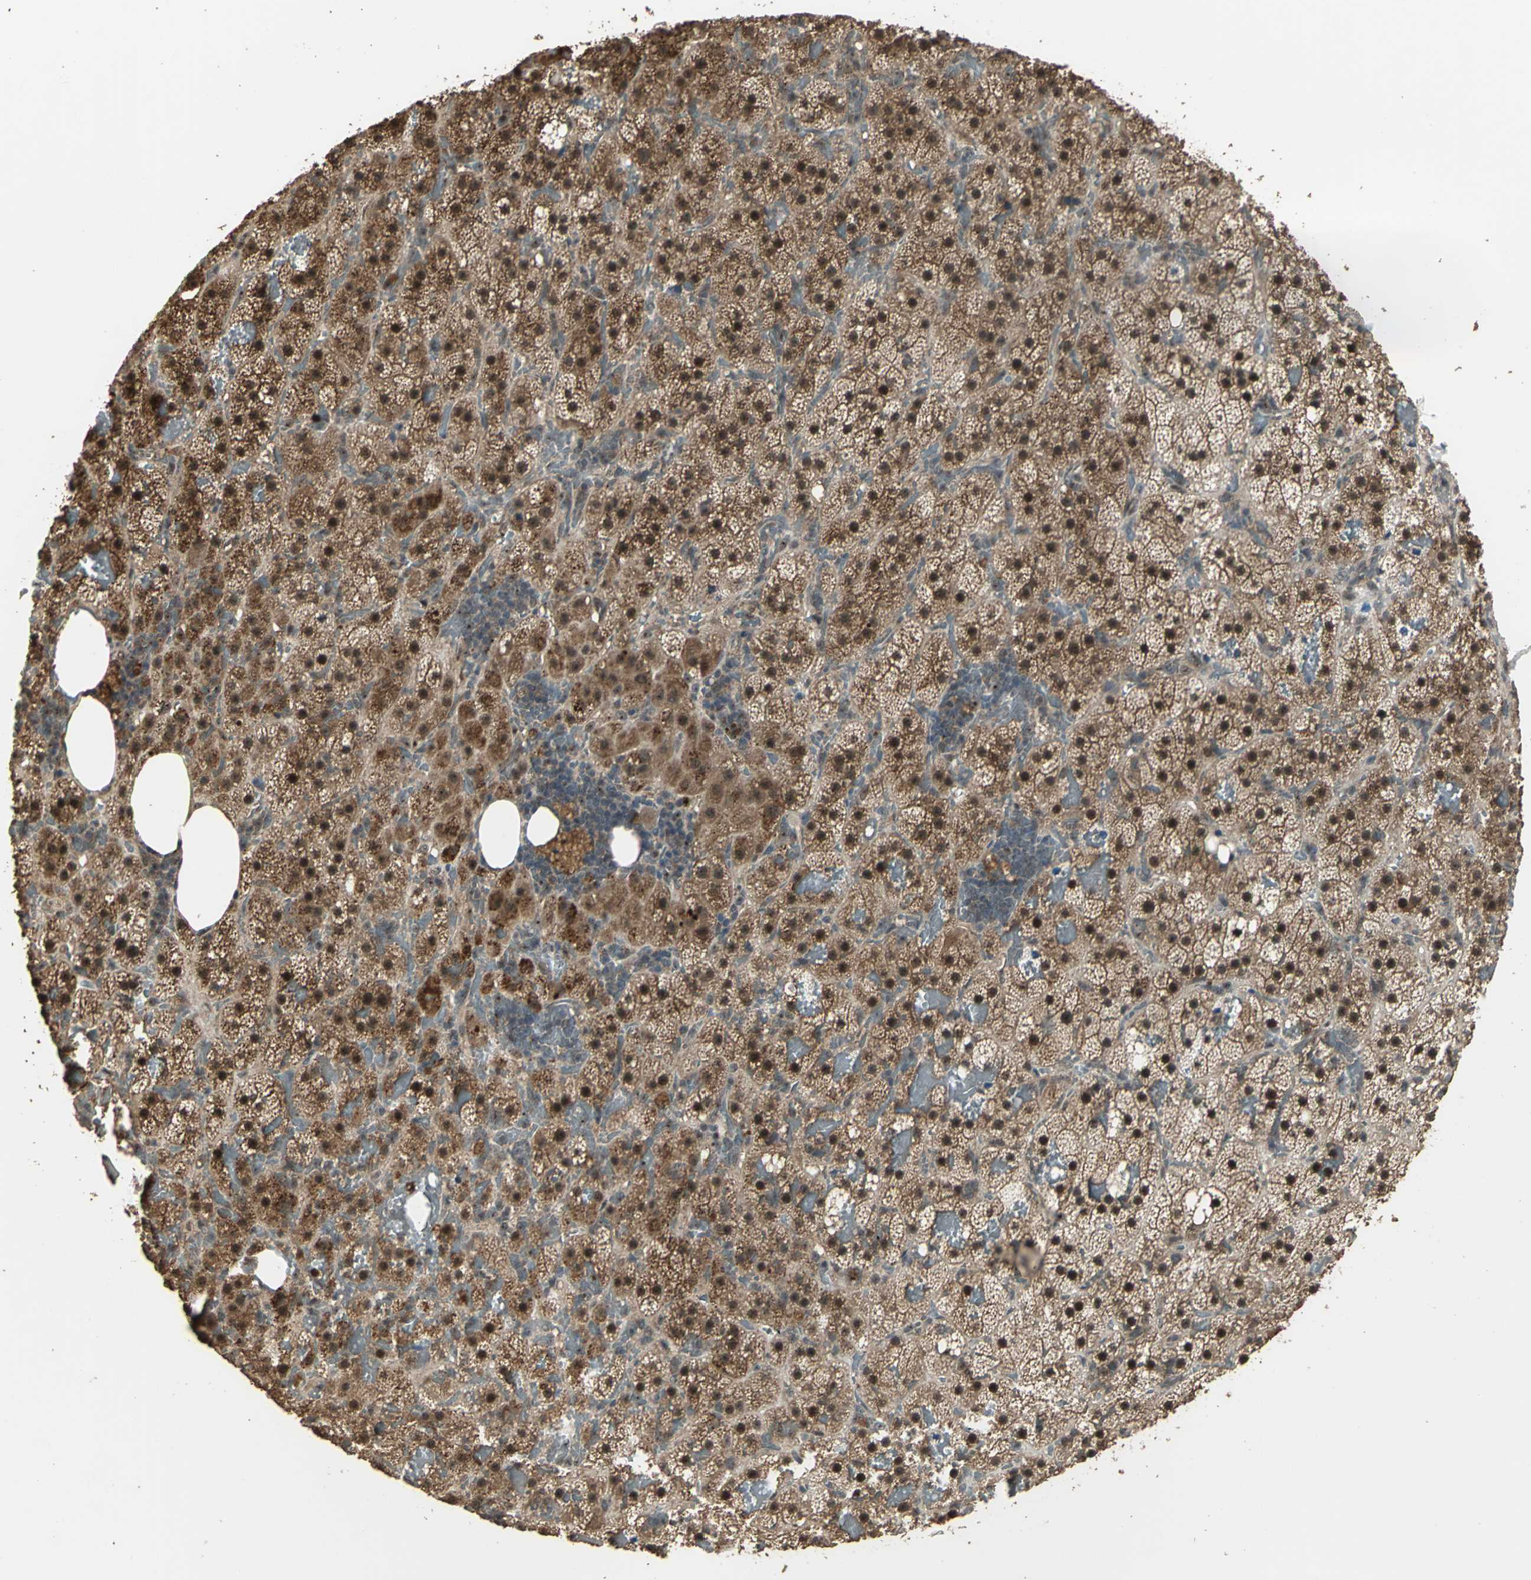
{"staining": {"intensity": "strong", "quantity": ">75%", "location": "cytoplasmic/membranous,nuclear"}, "tissue": "adrenal gland", "cell_type": "Glandular cells", "image_type": "normal", "snomed": [{"axis": "morphology", "description": "Normal tissue, NOS"}, {"axis": "topography", "description": "Adrenal gland"}], "caption": "A high-resolution image shows immunohistochemistry (IHC) staining of normal adrenal gland, which shows strong cytoplasmic/membranous,nuclear positivity in about >75% of glandular cells.", "gene": "UCHL5", "patient": {"sex": "female", "age": 59}}